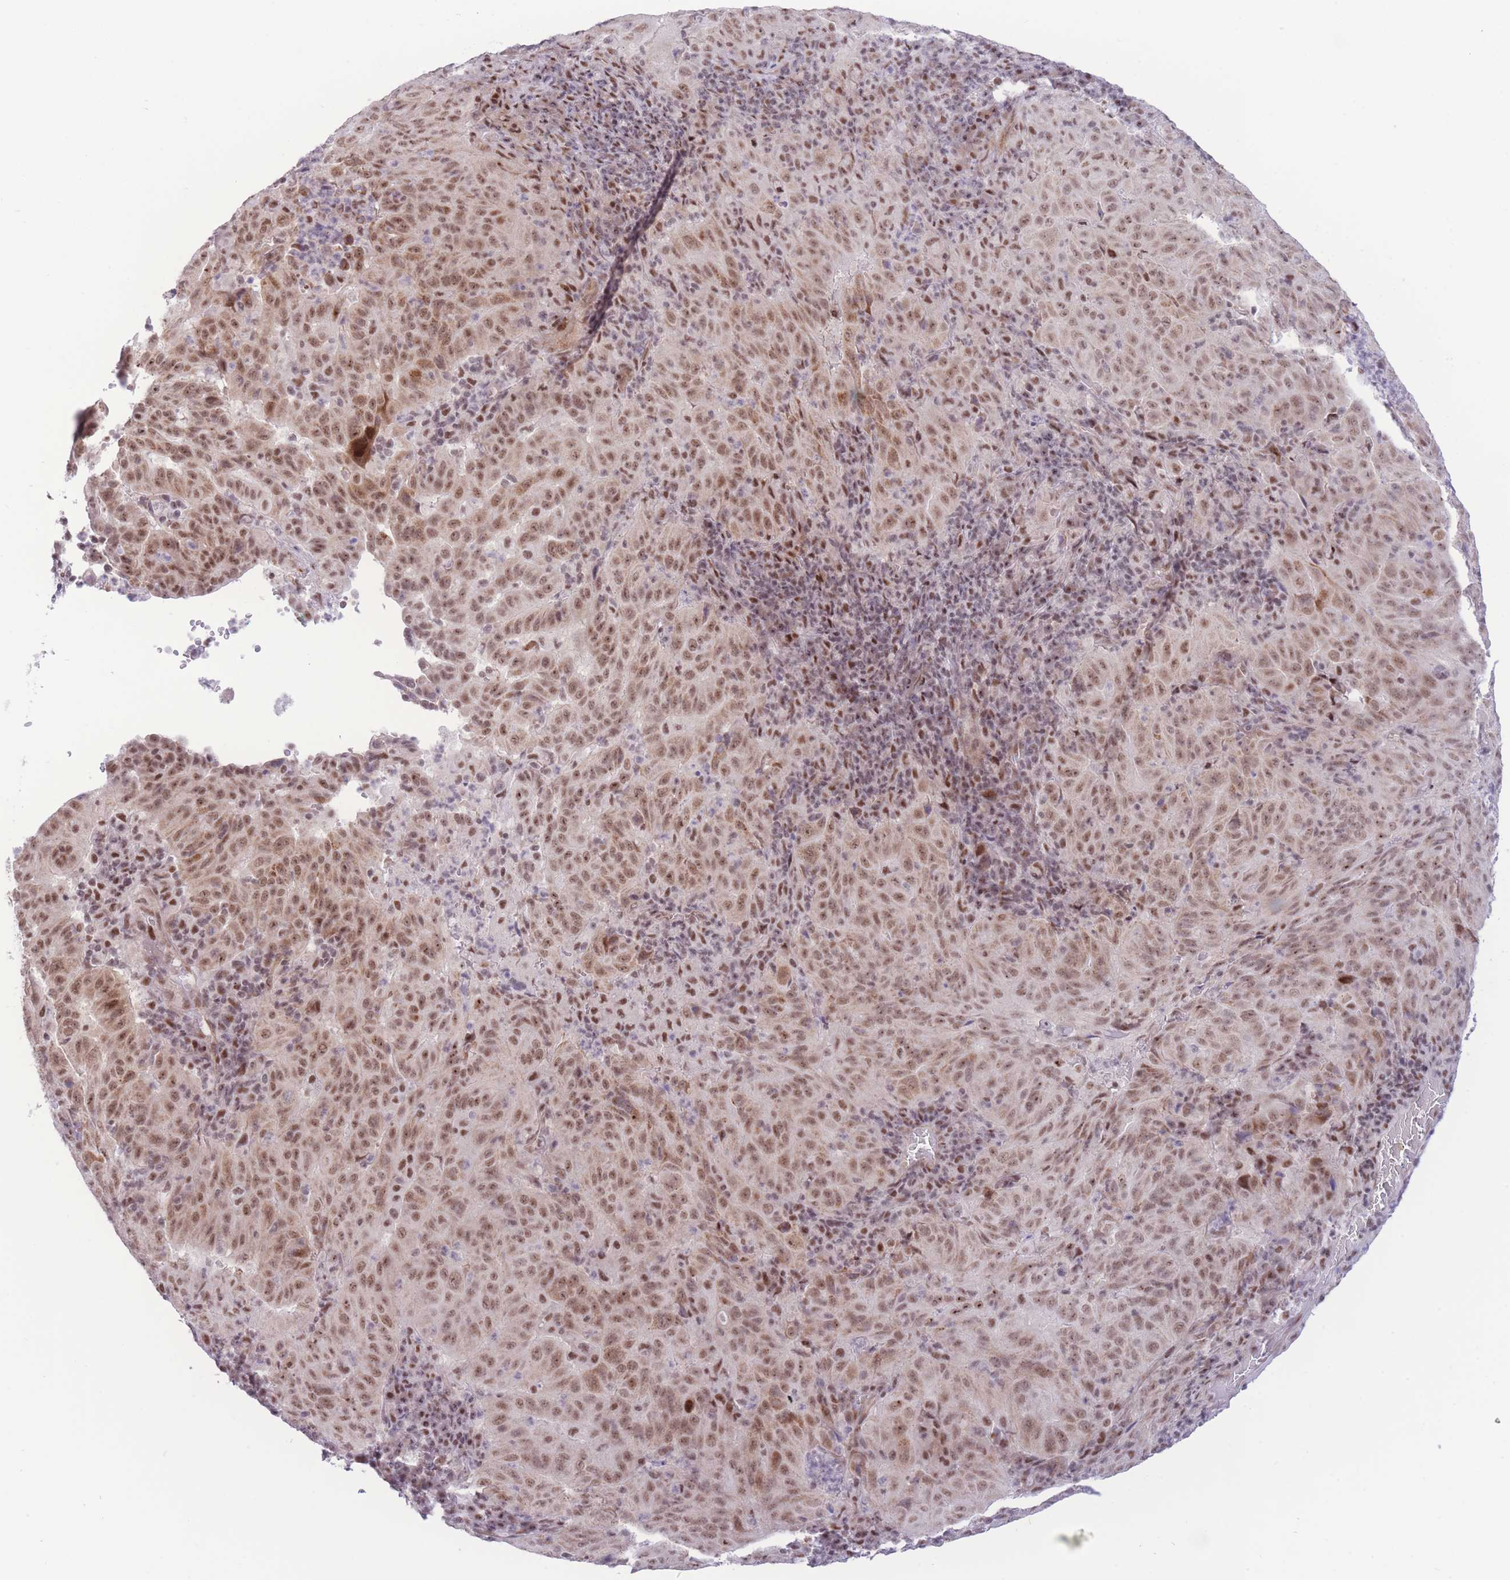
{"staining": {"intensity": "moderate", "quantity": ">75%", "location": "nuclear"}, "tissue": "pancreatic cancer", "cell_type": "Tumor cells", "image_type": "cancer", "snomed": [{"axis": "morphology", "description": "Adenocarcinoma, NOS"}, {"axis": "topography", "description": "Pancreas"}], "caption": "The immunohistochemical stain shows moderate nuclear positivity in tumor cells of adenocarcinoma (pancreatic) tissue.", "gene": "PCIF1", "patient": {"sex": "male", "age": 63}}